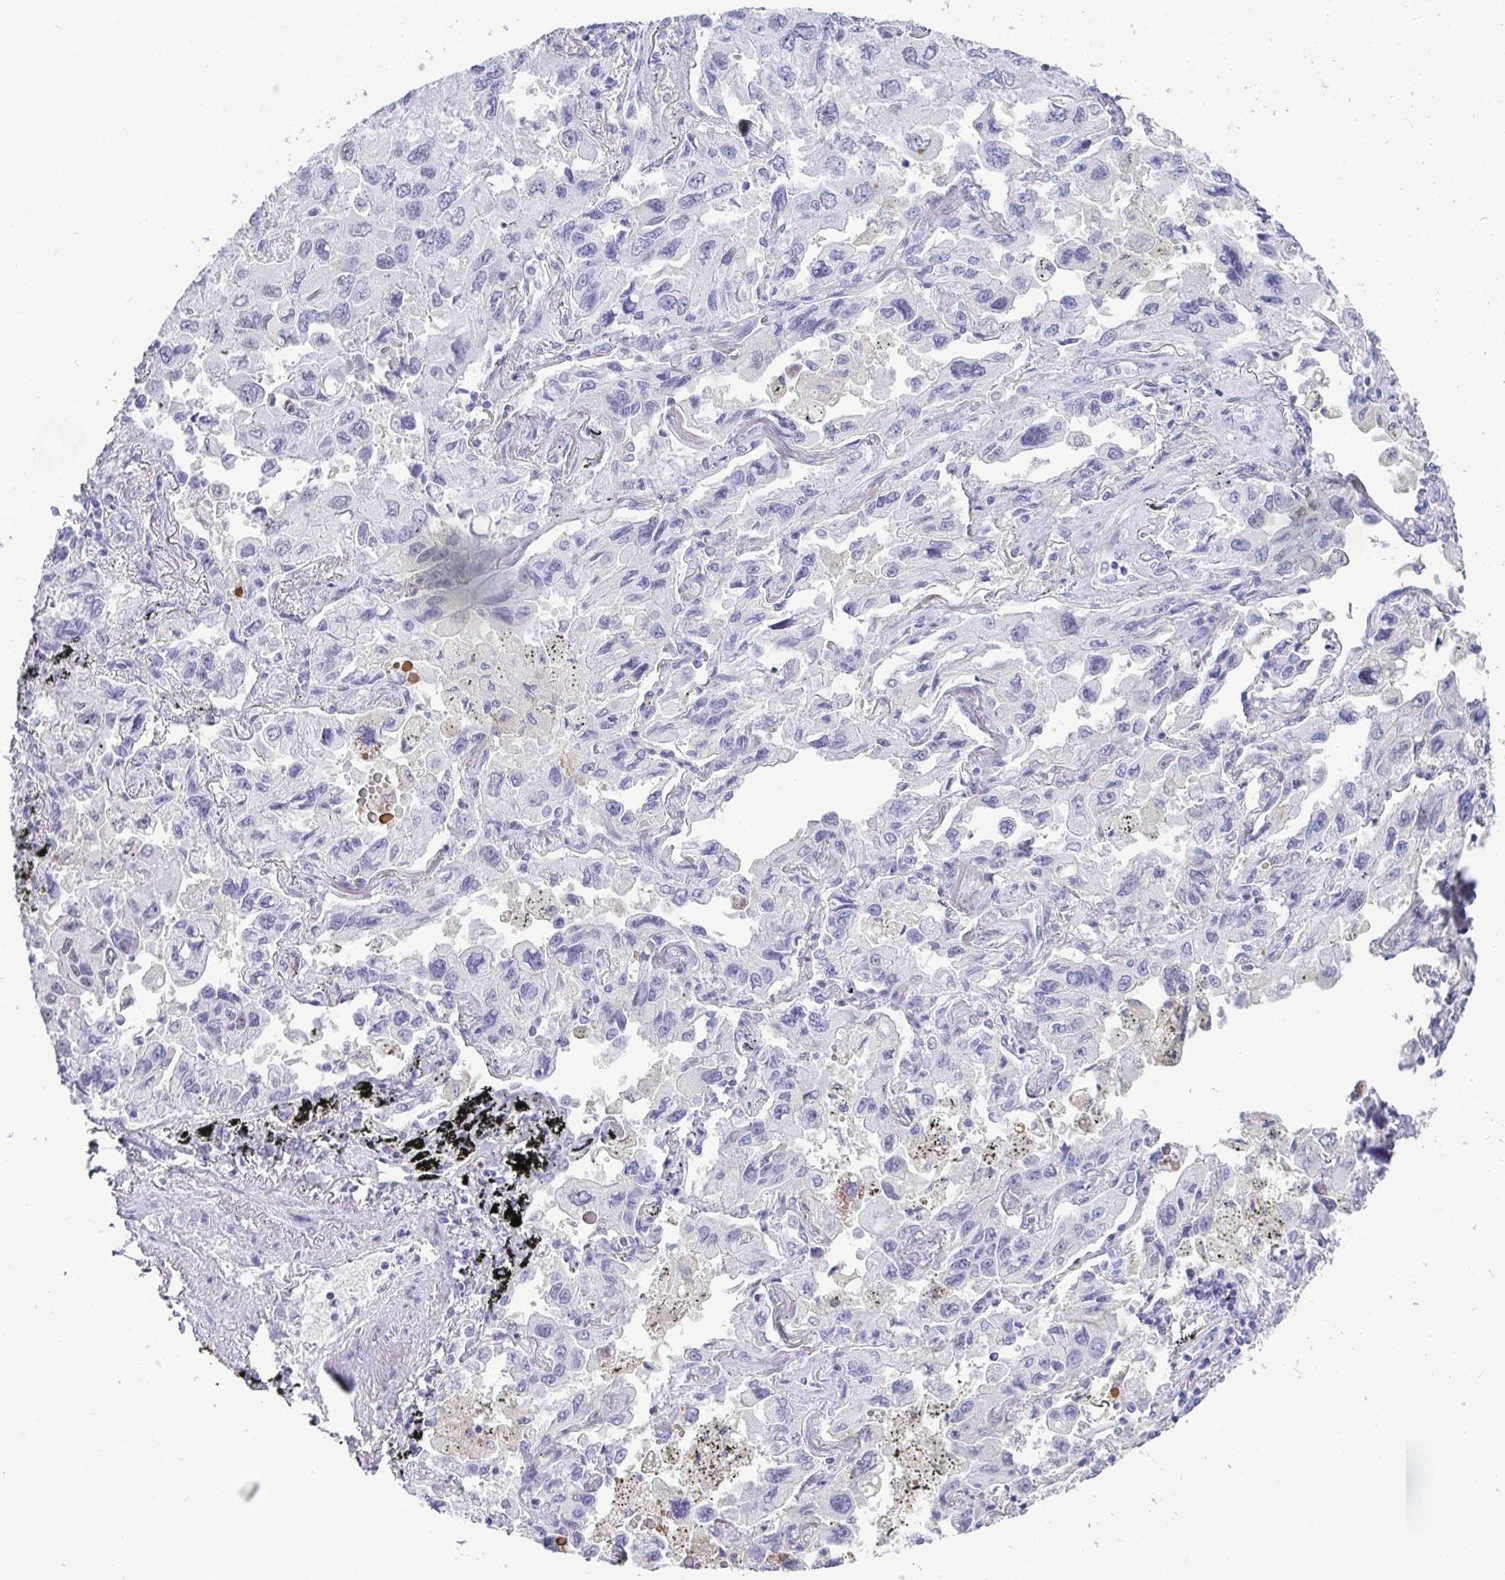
{"staining": {"intensity": "negative", "quantity": "none", "location": "none"}, "tissue": "lung cancer", "cell_type": "Tumor cells", "image_type": "cancer", "snomed": [{"axis": "morphology", "description": "Adenocarcinoma, NOS"}, {"axis": "topography", "description": "Lung"}], "caption": "The immunohistochemistry image has no significant staining in tumor cells of adenocarcinoma (lung) tissue.", "gene": "NPY", "patient": {"sex": "male", "age": 64}}